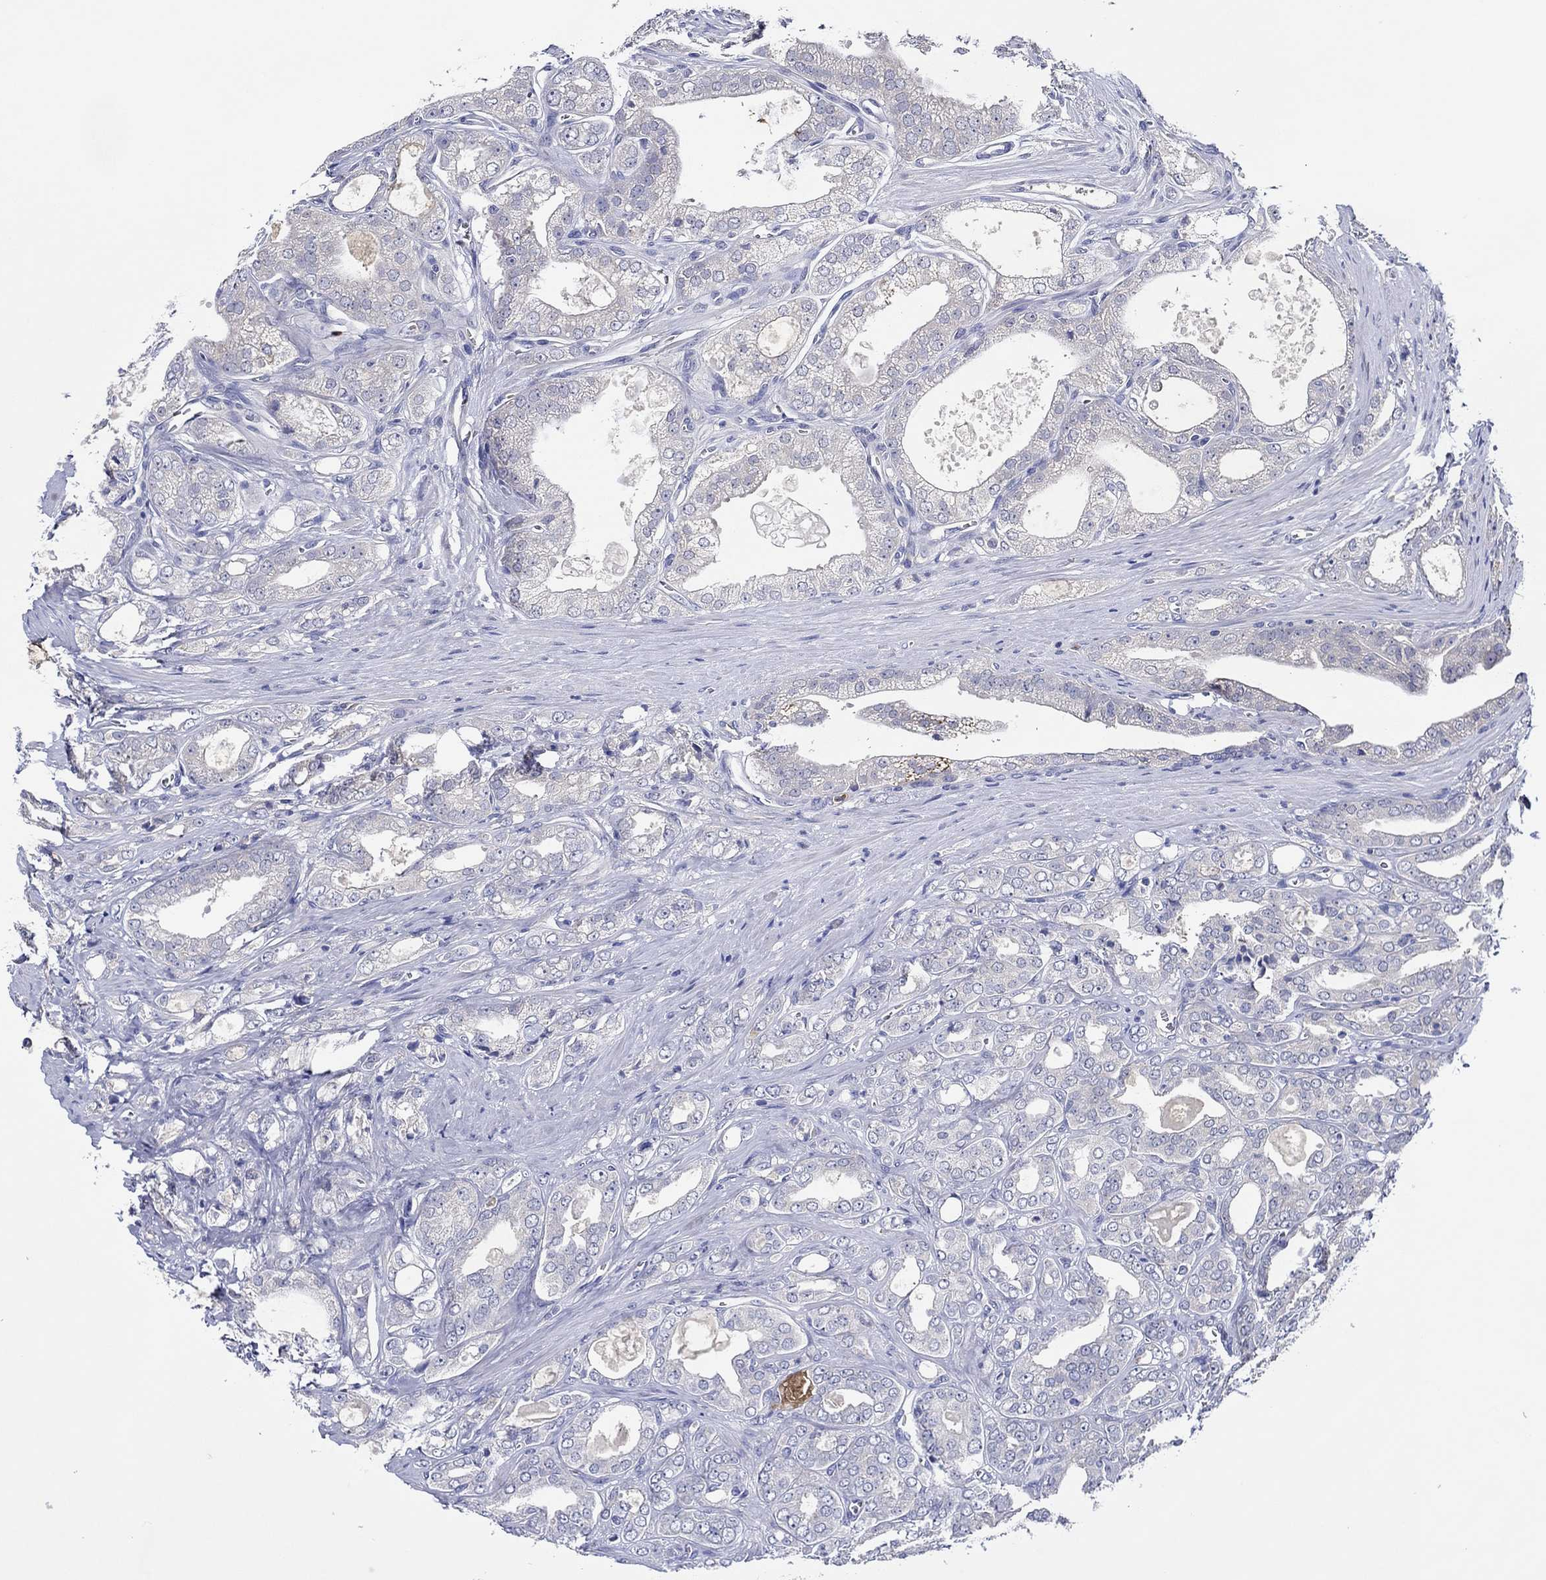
{"staining": {"intensity": "negative", "quantity": "none", "location": "none"}, "tissue": "prostate cancer", "cell_type": "Tumor cells", "image_type": "cancer", "snomed": [{"axis": "morphology", "description": "Adenocarcinoma, NOS"}, {"axis": "morphology", "description": "Adenocarcinoma, High grade"}, {"axis": "topography", "description": "Prostate"}], "caption": "The micrograph exhibits no staining of tumor cells in prostate cancer (adenocarcinoma).", "gene": "CHIT1", "patient": {"sex": "male", "age": 70}}